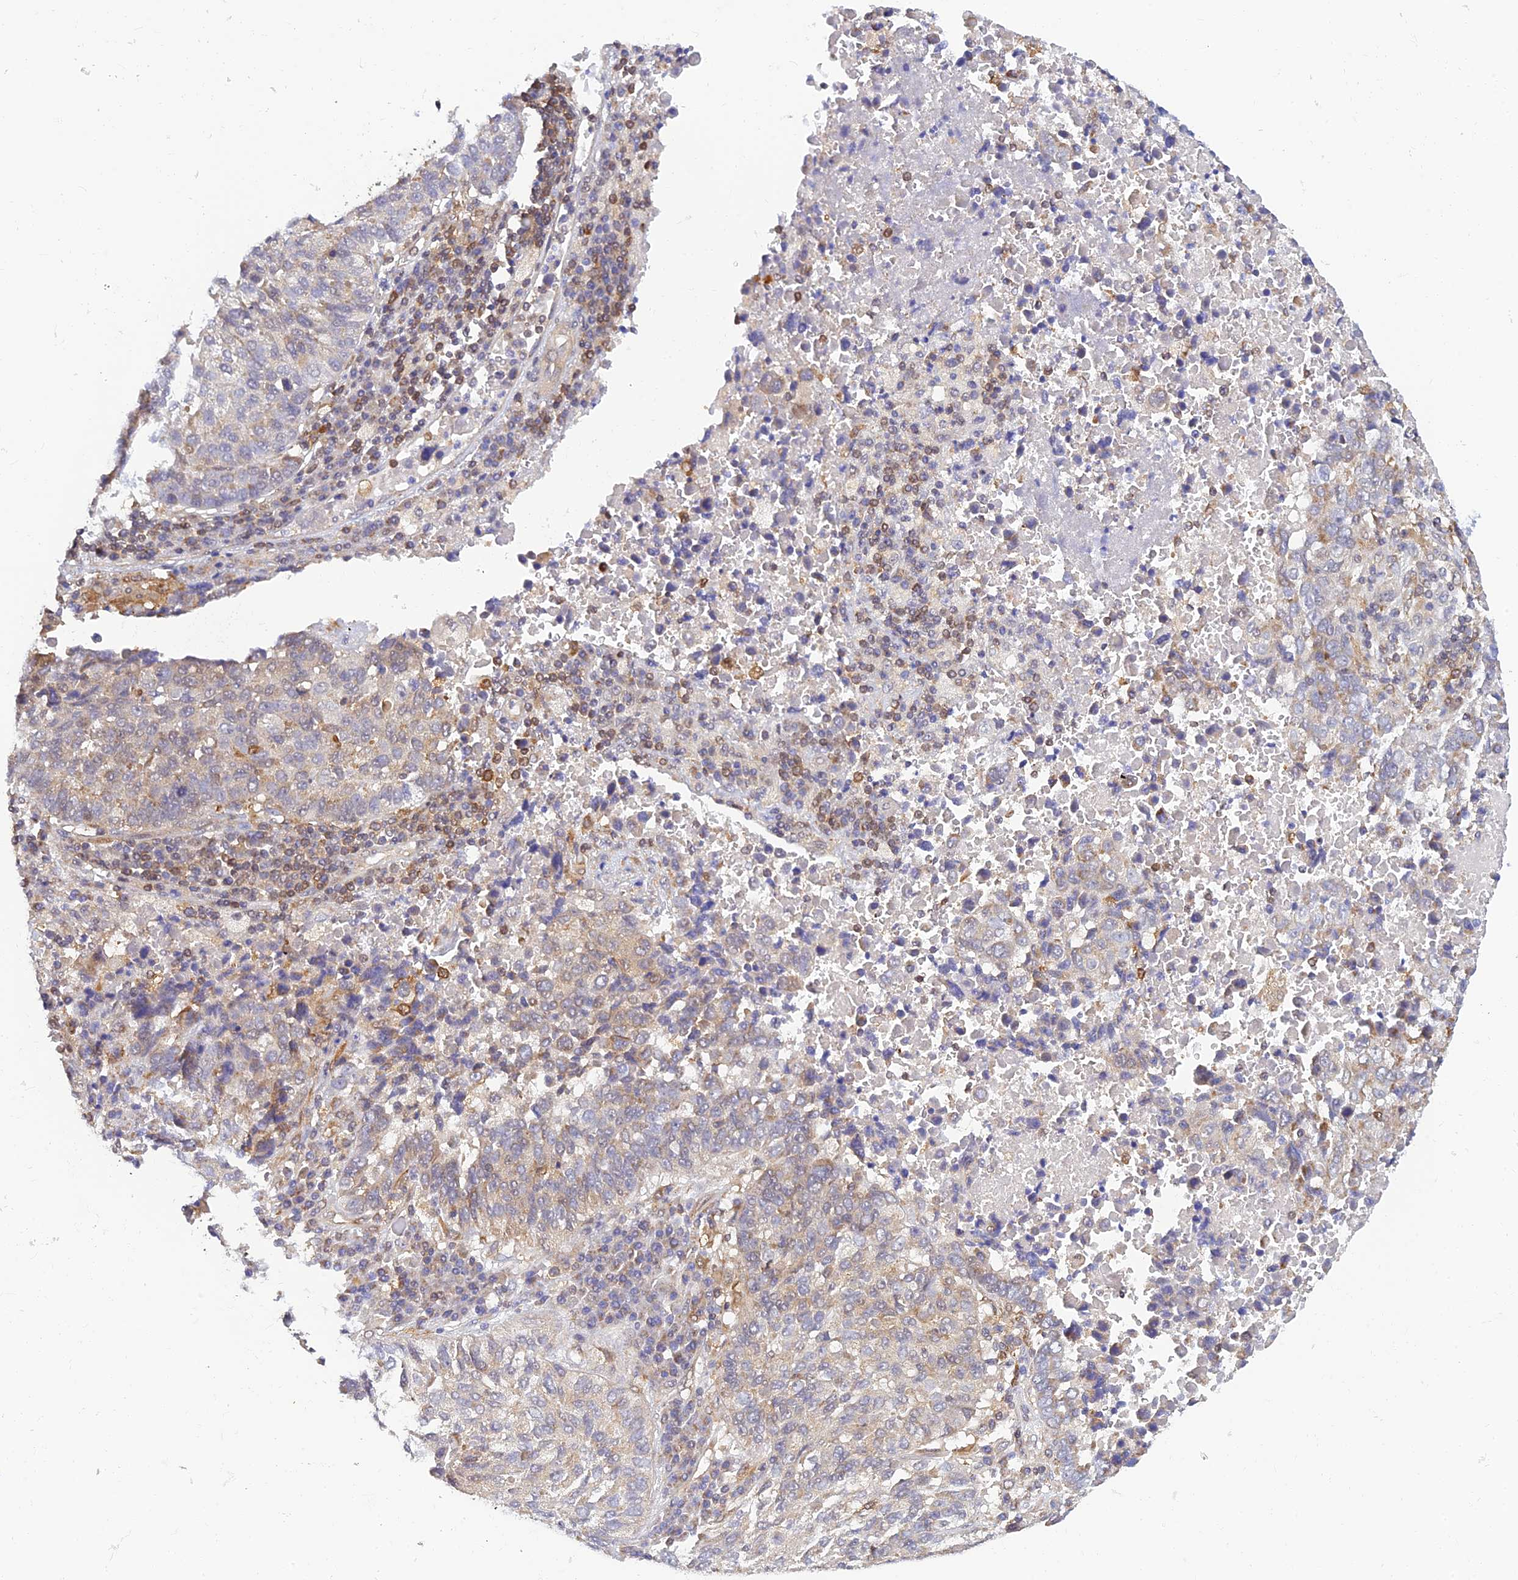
{"staining": {"intensity": "negative", "quantity": "none", "location": "none"}, "tissue": "lung cancer", "cell_type": "Tumor cells", "image_type": "cancer", "snomed": [{"axis": "morphology", "description": "Squamous cell carcinoma, NOS"}, {"axis": "topography", "description": "Lung"}], "caption": "This is an immunohistochemistry photomicrograph of lung cancer (squamous cell carcinoma). There is no staining in tumor cells.", "gene": "LYSMD2", "patient": {"sex": "male", "age": 73}}